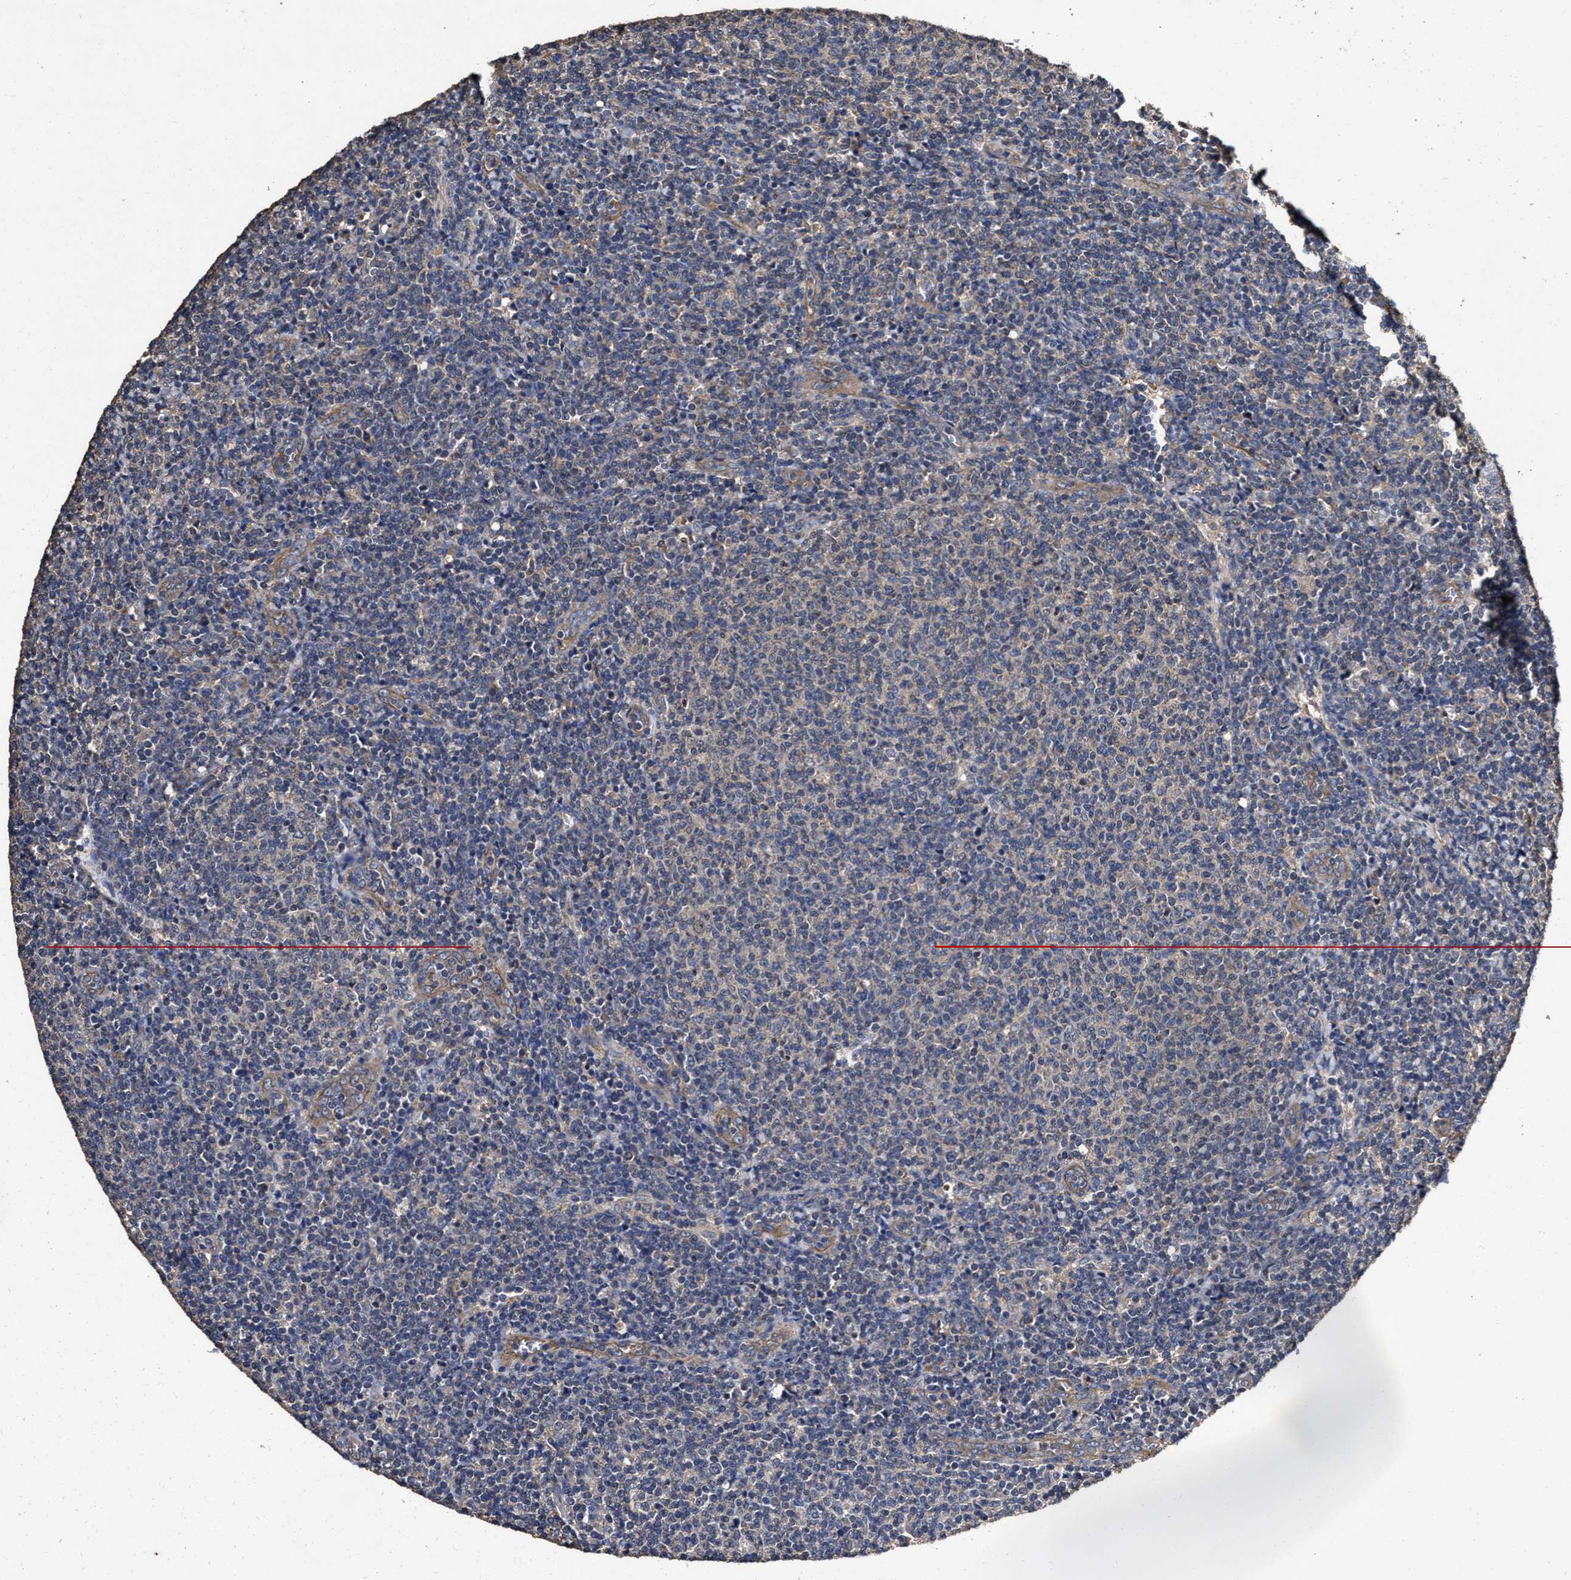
{"staining": {"intensity": "weak", "quantity": "<25%", "location": "cytoplasmic/membranous"}, "tissue": "lymphoma", "cell_type": "Tumor cells", "image_type": "cancer", "snomed": [{"axis": "morphology", "description": "Malignant lymphoma, non-Hodgkin's type, Low grade"}, {"axis": "topography", "description": "Lymph node"}], "caption": "An IHC image of lymphoma is shown. There is no staining in tumor cells of lymphoma.", "gene": "SFXN4", "patient": {"sex": "male", "age": 66}}